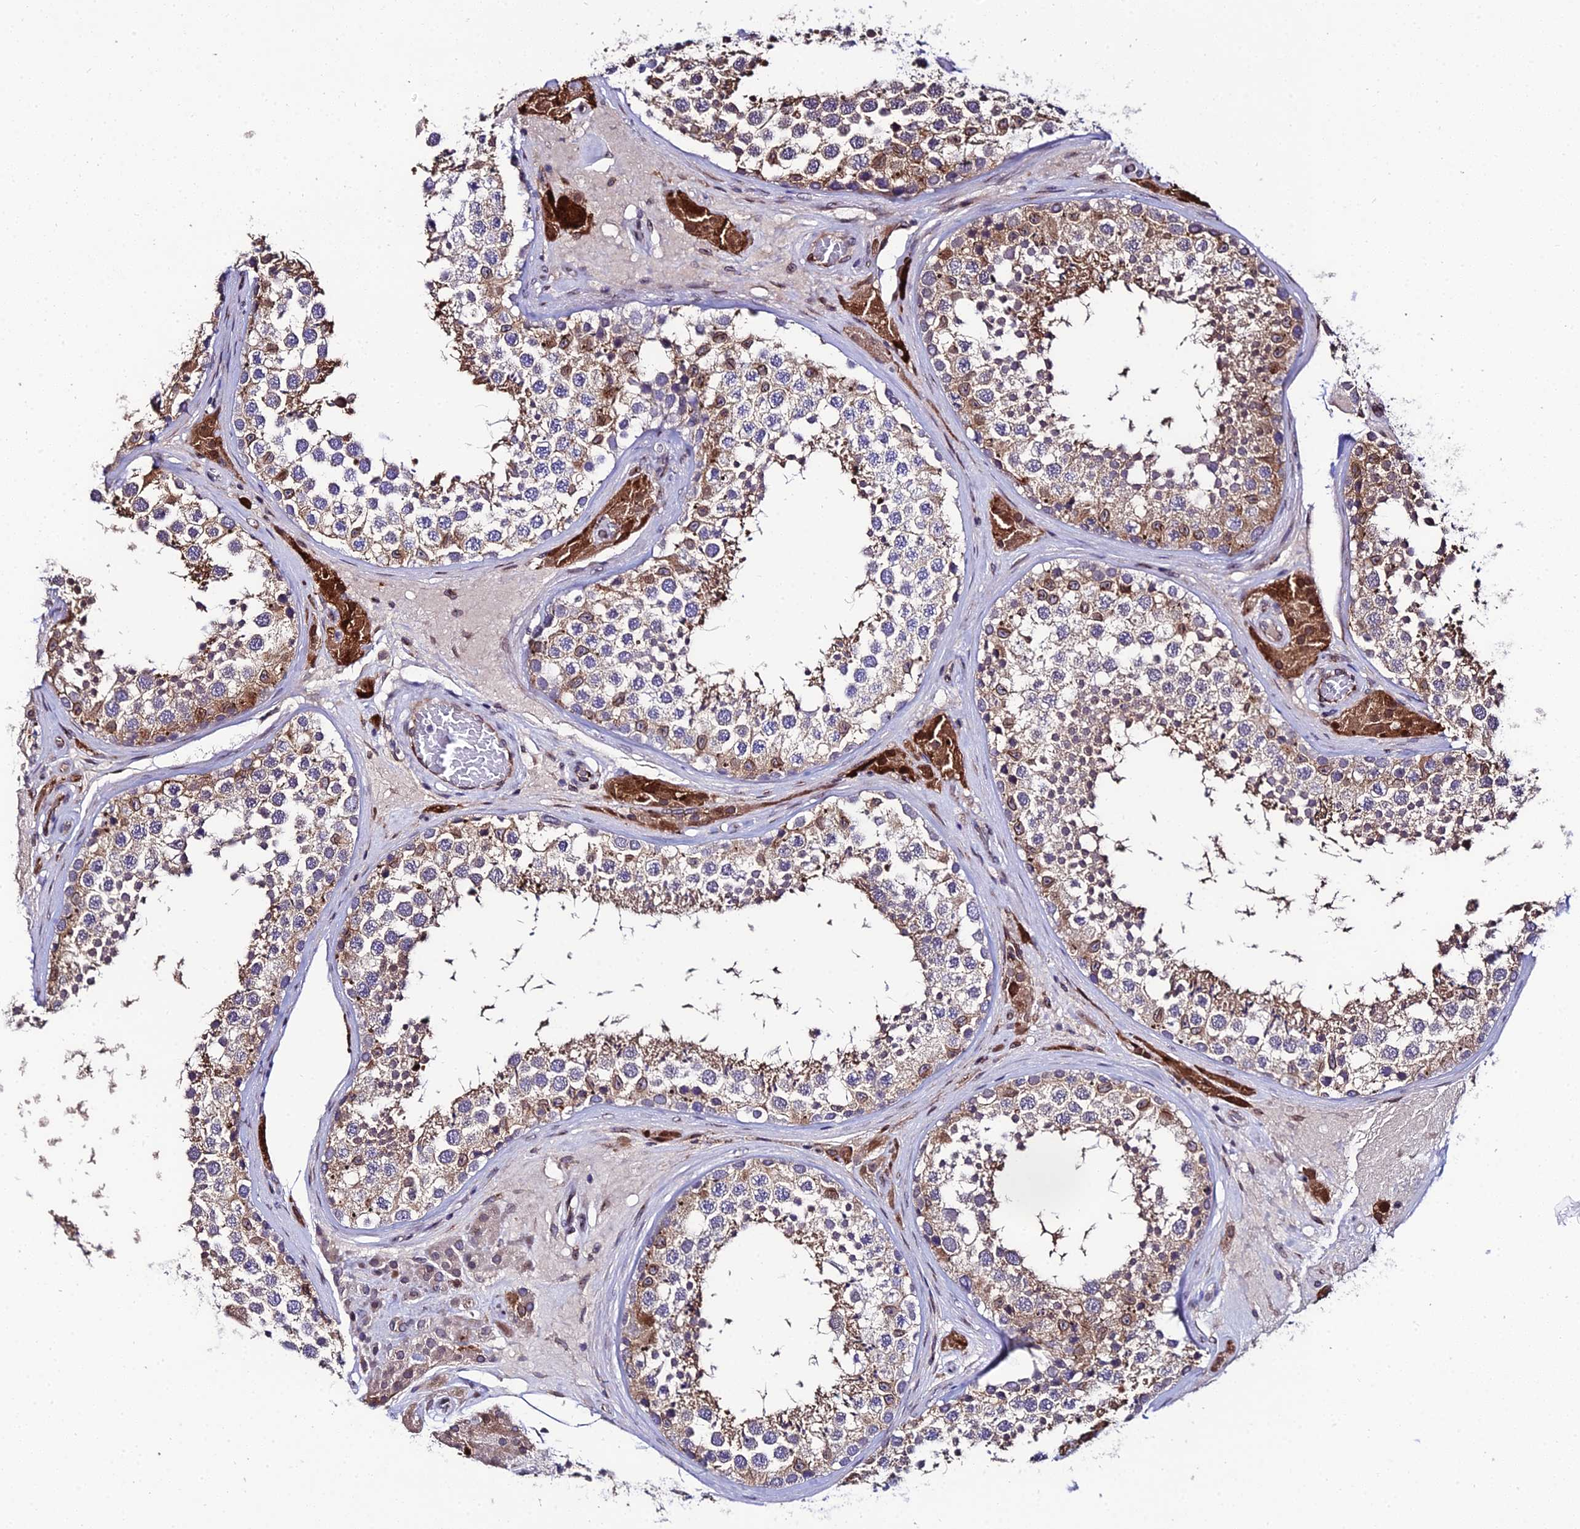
{"staining": {"intensity": "moderate", "quantity": ">75%", "location": "cytoplasmic/membranous,nuclear"}, "tissue": "testis", "cell_type": "Cells in seminiferous ducts", "image_type": "normal", "snomed": [{"axis": "morphology", "description": "Normal tissue, NOS"}, {"axis": "topography", "description": "Testis"}], "caption": "Benign testis reveals moderate cytoplasmic/membranous,nuclear staining in about >75% of cells in seminiferous ducts.", "gene": "DDX19A", "patient": {"sex": "male", "age": 46}}